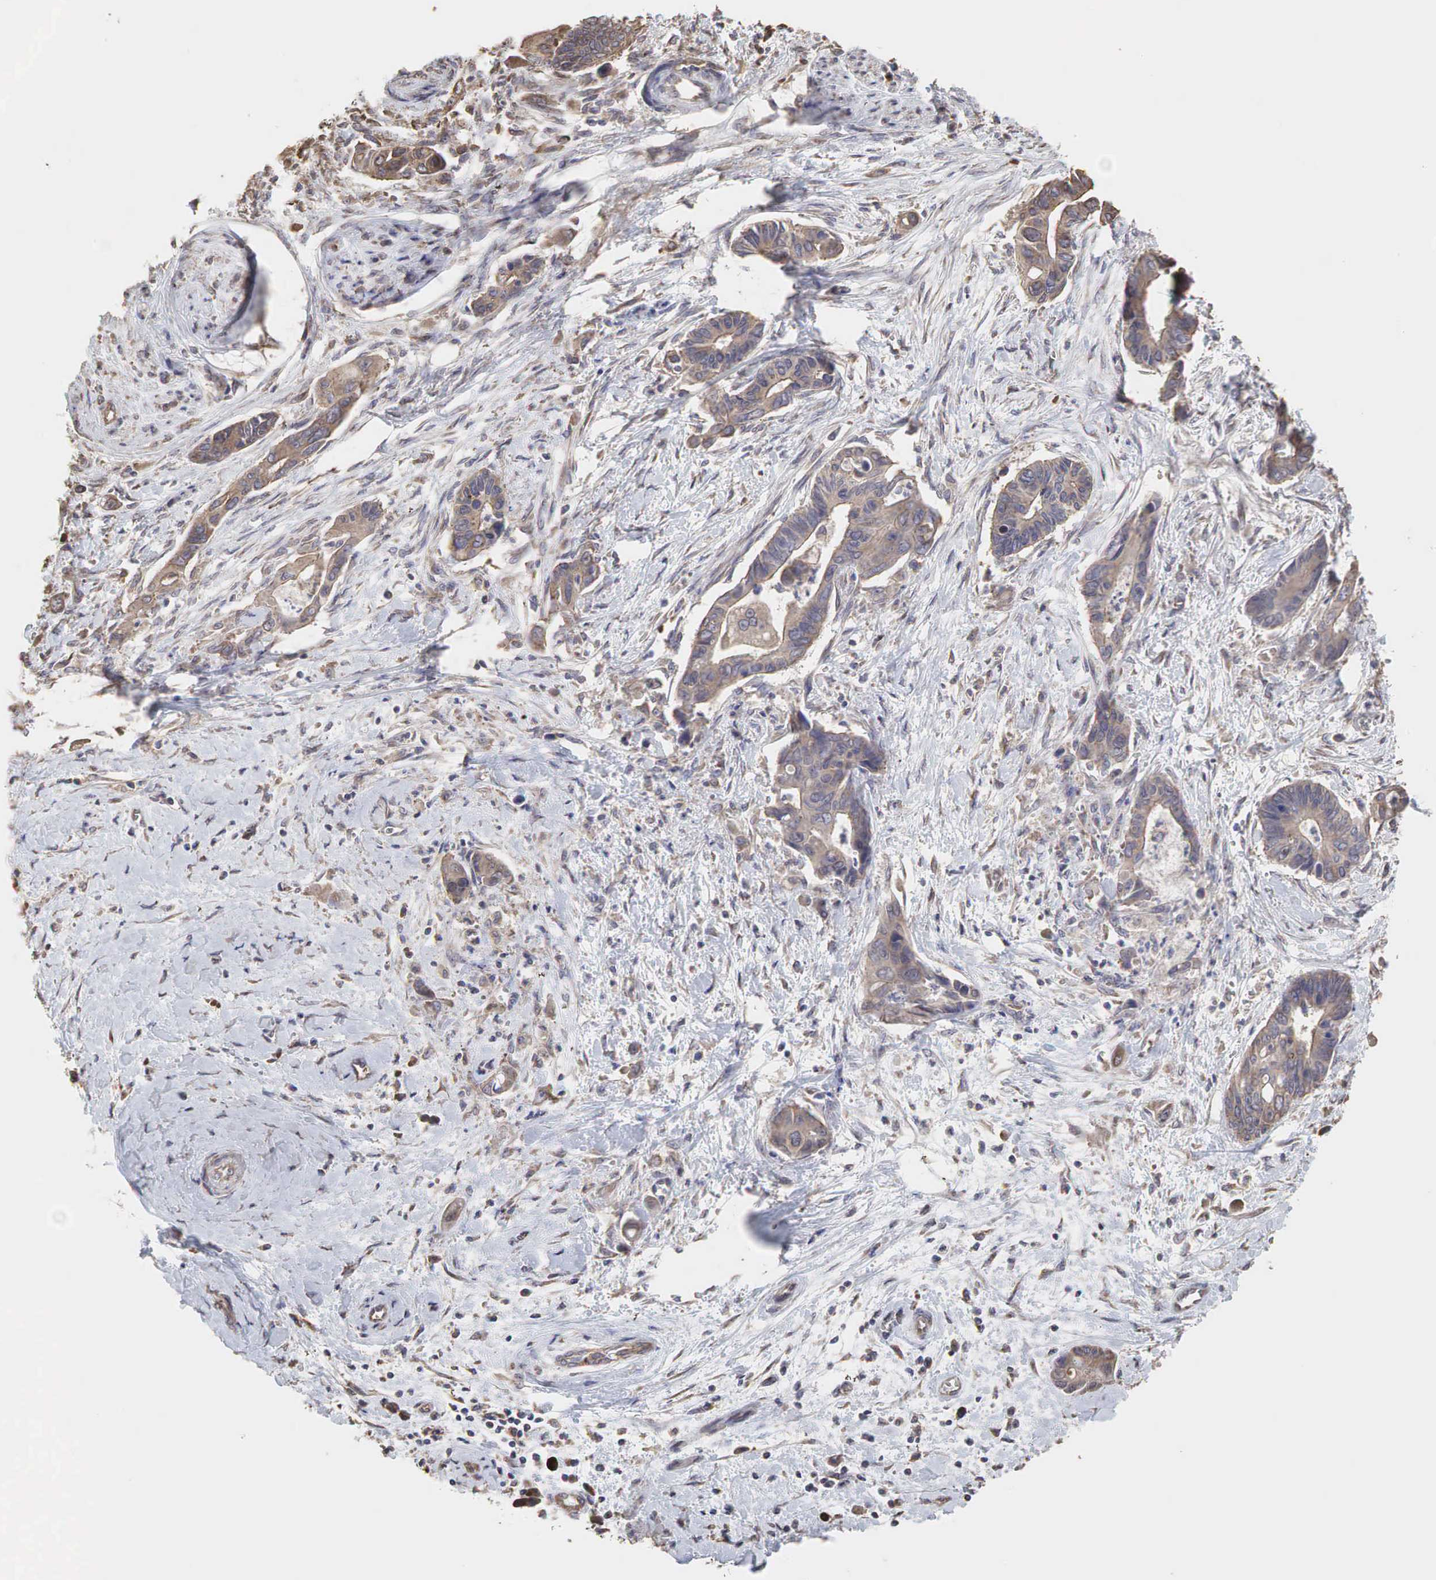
{"staining": {"intensity": "weak", "quantity": ">75%", "location": "cytoplasmic/membranous"}, "tissue": "pancreatic cancer", "cell_type": "Tumor cells", "image_type": "cancer", "snomed": [{"axis": "morphology", "description": "Adenocarcinoma, NOS"}, {"axis": "topography", "description": "Pancreas"}], "caption": "Immunohistochemistry (DAB) staining of human pancreatic cancer exhibits weak cytoplasmic/membranous protein staining in about >75% of tumor cells. The staining is performed using DAB brown chromogen to label protein expression. The nuclei are counter-stained blue using hematoxylin.", "gene": "PABPC5", "patient": {"sex": "female", "age": 70}}